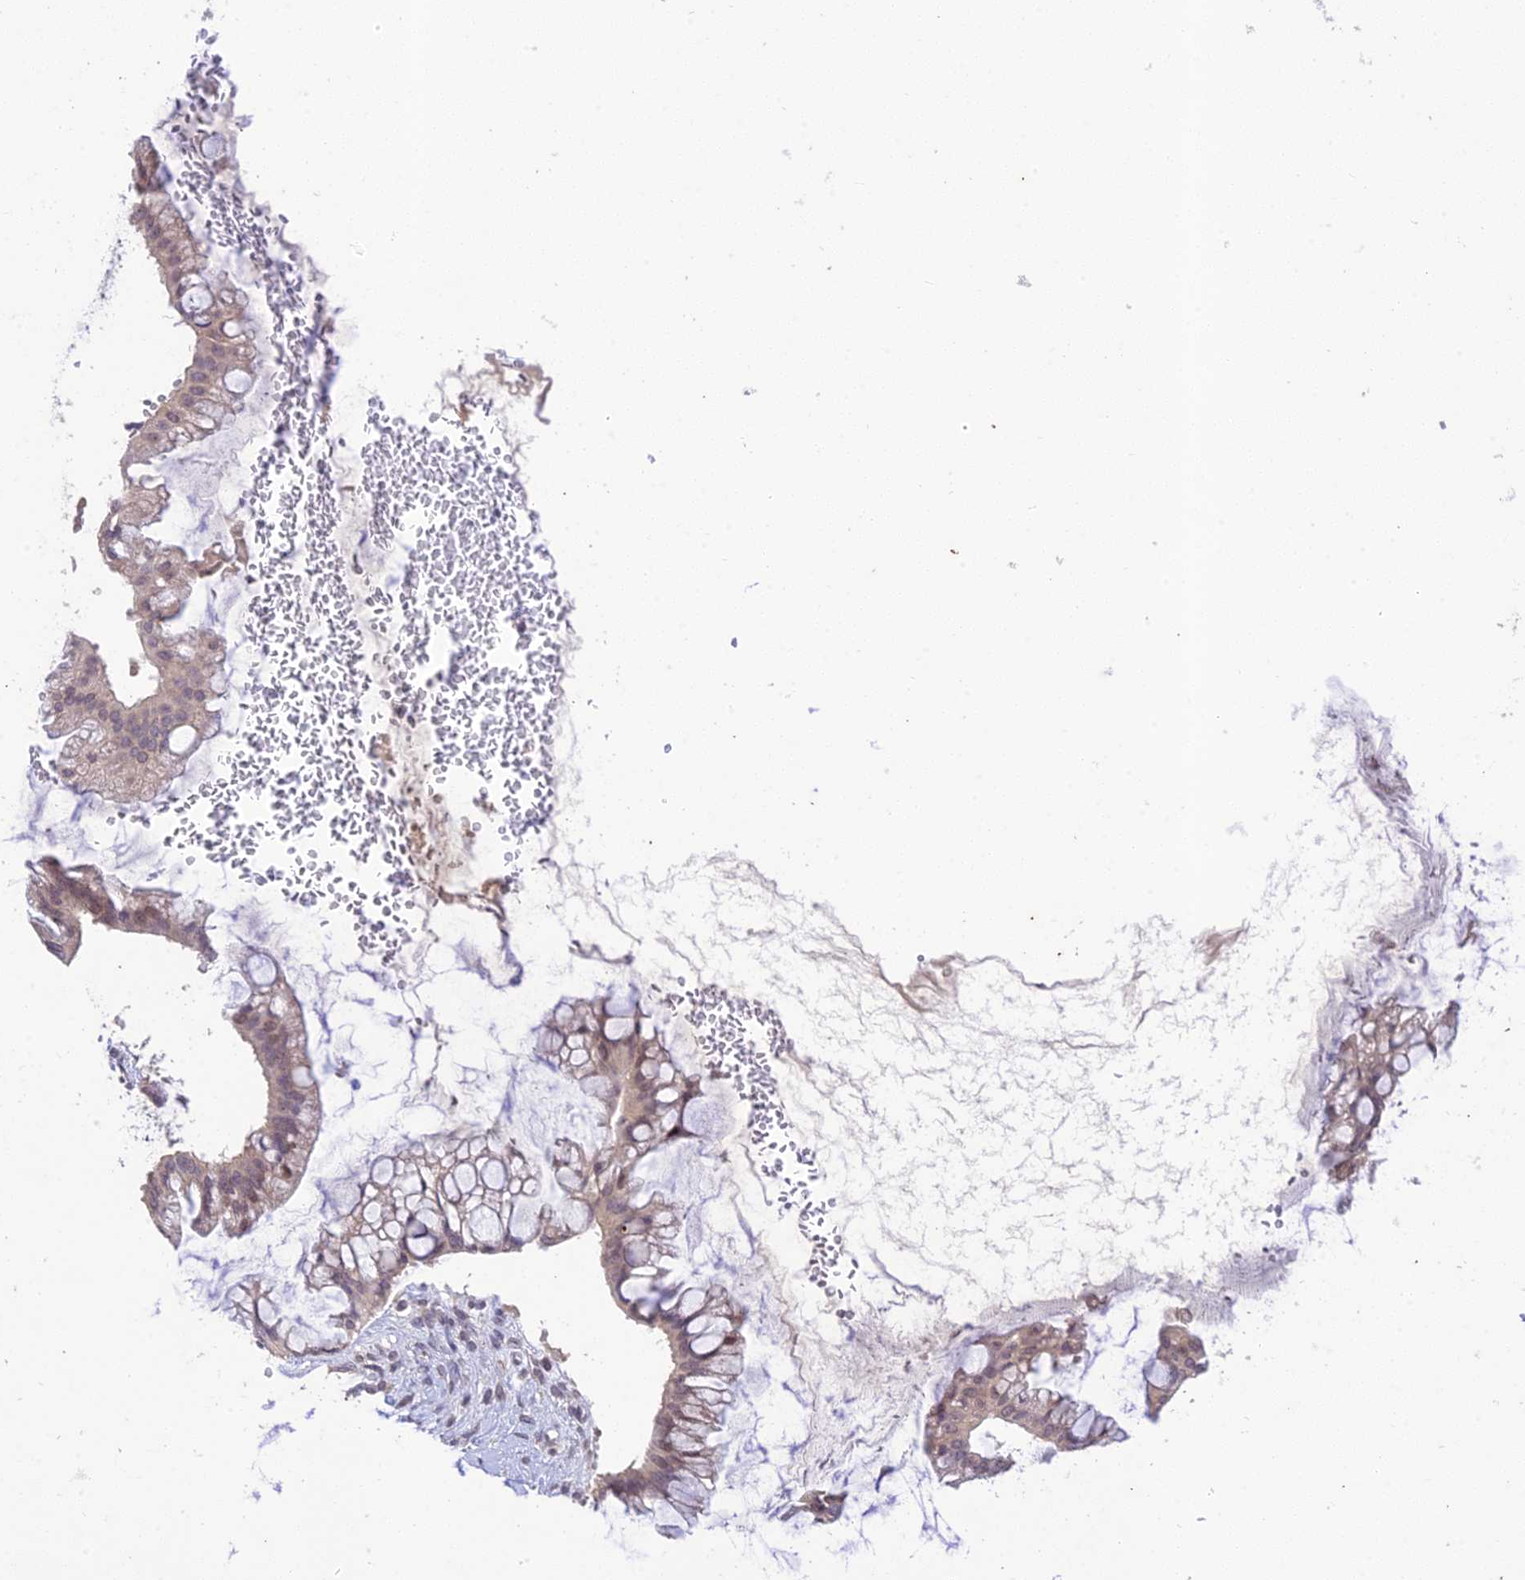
{"staining": {"intensity": "weak", "quantity": "25%-75%", "location": "cytoplasmic/membranous,nuclear"}, "tissue": "ovarian cancer", "cell_type": "Tumor cells", "image_type": "cancer", "snomed": [{"axis": "morphology", "description": "Cystadenocarcinoma, mucinous, NOS"}, {"axis": "topography", "description": "Ovary"}], "caption": "The image shows staining of mucinous cystadenocarcinoma (ovarian), revealing weak cytoplasmic/membranous and nuclear protein staining (brown color) within tumor cells.", "gene": "TEKT1", "patient": {"sex": "female", "age": 73}}